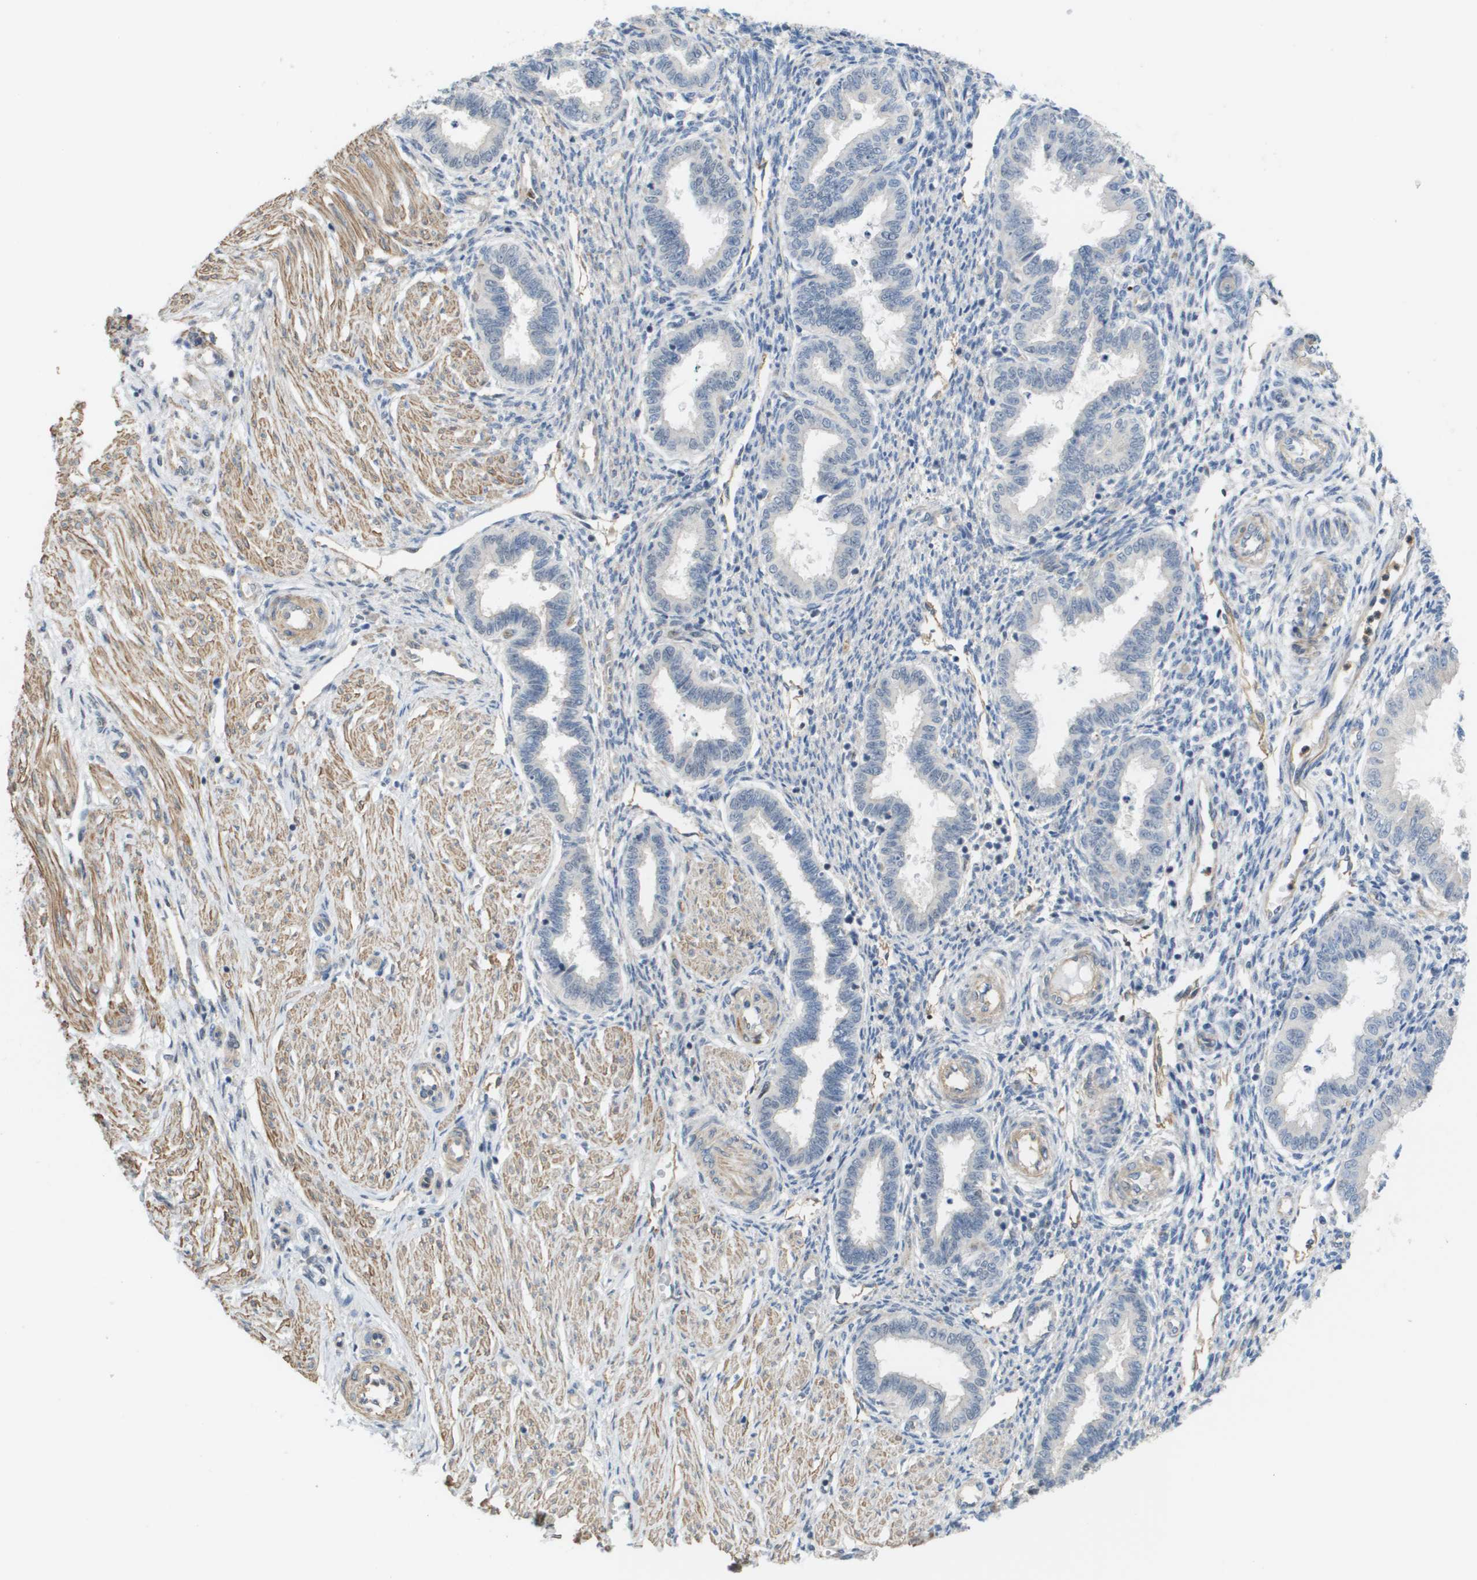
{"staining": {"intensity": "negative", "quantity": "none", "location": "none"}, "tissue": "endometrium", "cell_type": "Cells in endometrial stroma", "image_type": "normal", "snomed": [{"axis": "morphology", "description": "Normal tissue, NOS"}, {"axis": "topography", "description": "Endometrium"}], "caption": "A high-resolution photomicrograph shows immunohistochemistry (IHC) staining of unremarkable endometrium, which reveals no significant positivity in cells in endometrial stroma.", "gene": "RNF112", "patient": {"sex": "female", "age": 33}}